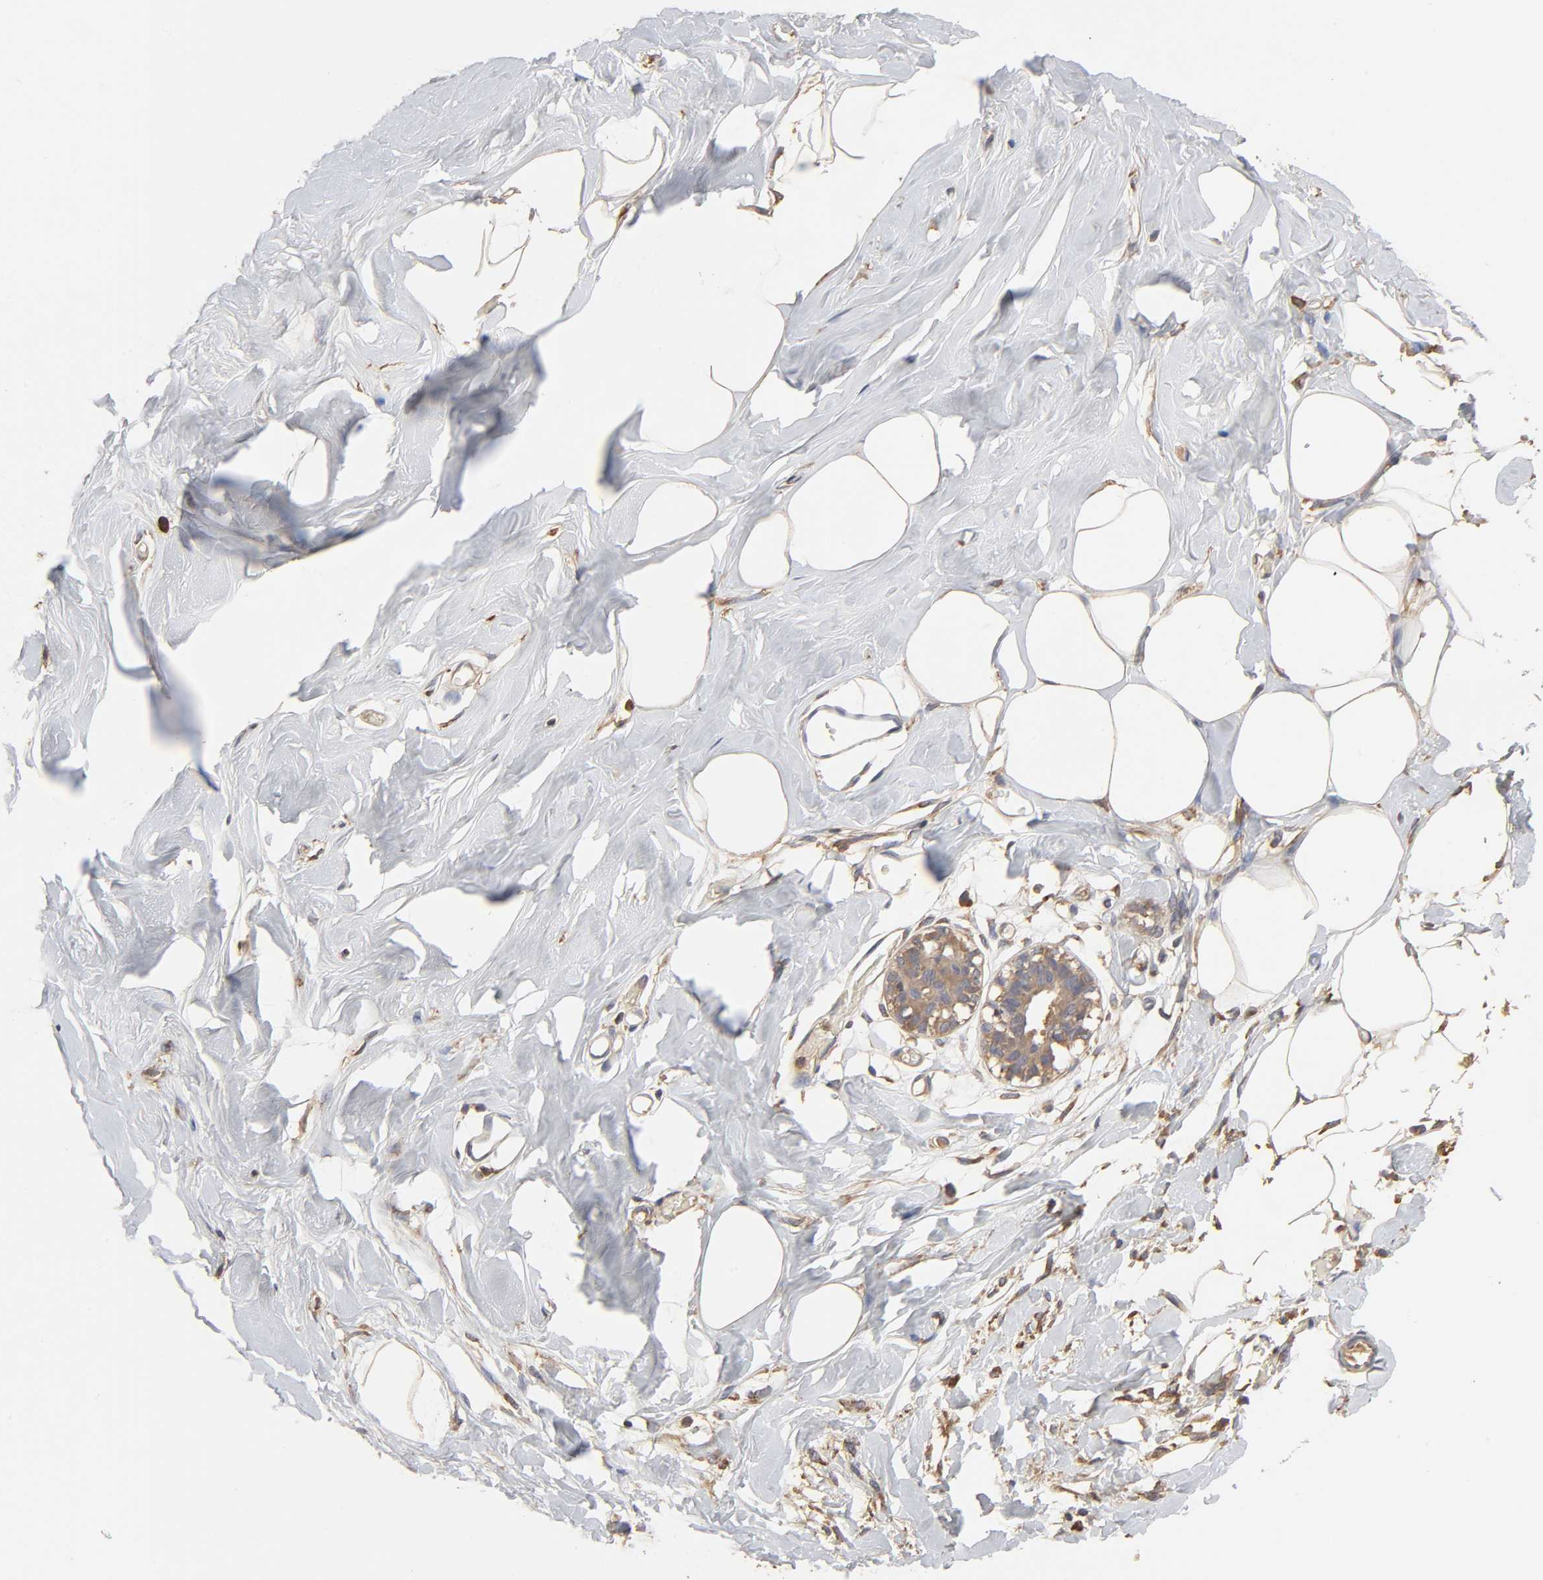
{"staining": {"intensity": "weak", "quantity": ">75%", "location": "cytoplasmic/membranous"}, "tissue": "breast", "cell_type": "Adipocytes", "image_type": "normal", "snomed": [{"axis": "morphology", "description": "Normal tissue, NOS"}, {"axis": "topography", "description": "Breast"}, {"axis": "topography", "description": "Adipose tissue"}], "caption": "Adipocytes exhibit low levels of weak cytoplasmic/membranous staining in about >75% of cells in normal breast. The protein is shown in brown color, while the nuclei are stained blue.", "gene": "EIF4G2", "patient": {"sex": "female", "age": 25}}